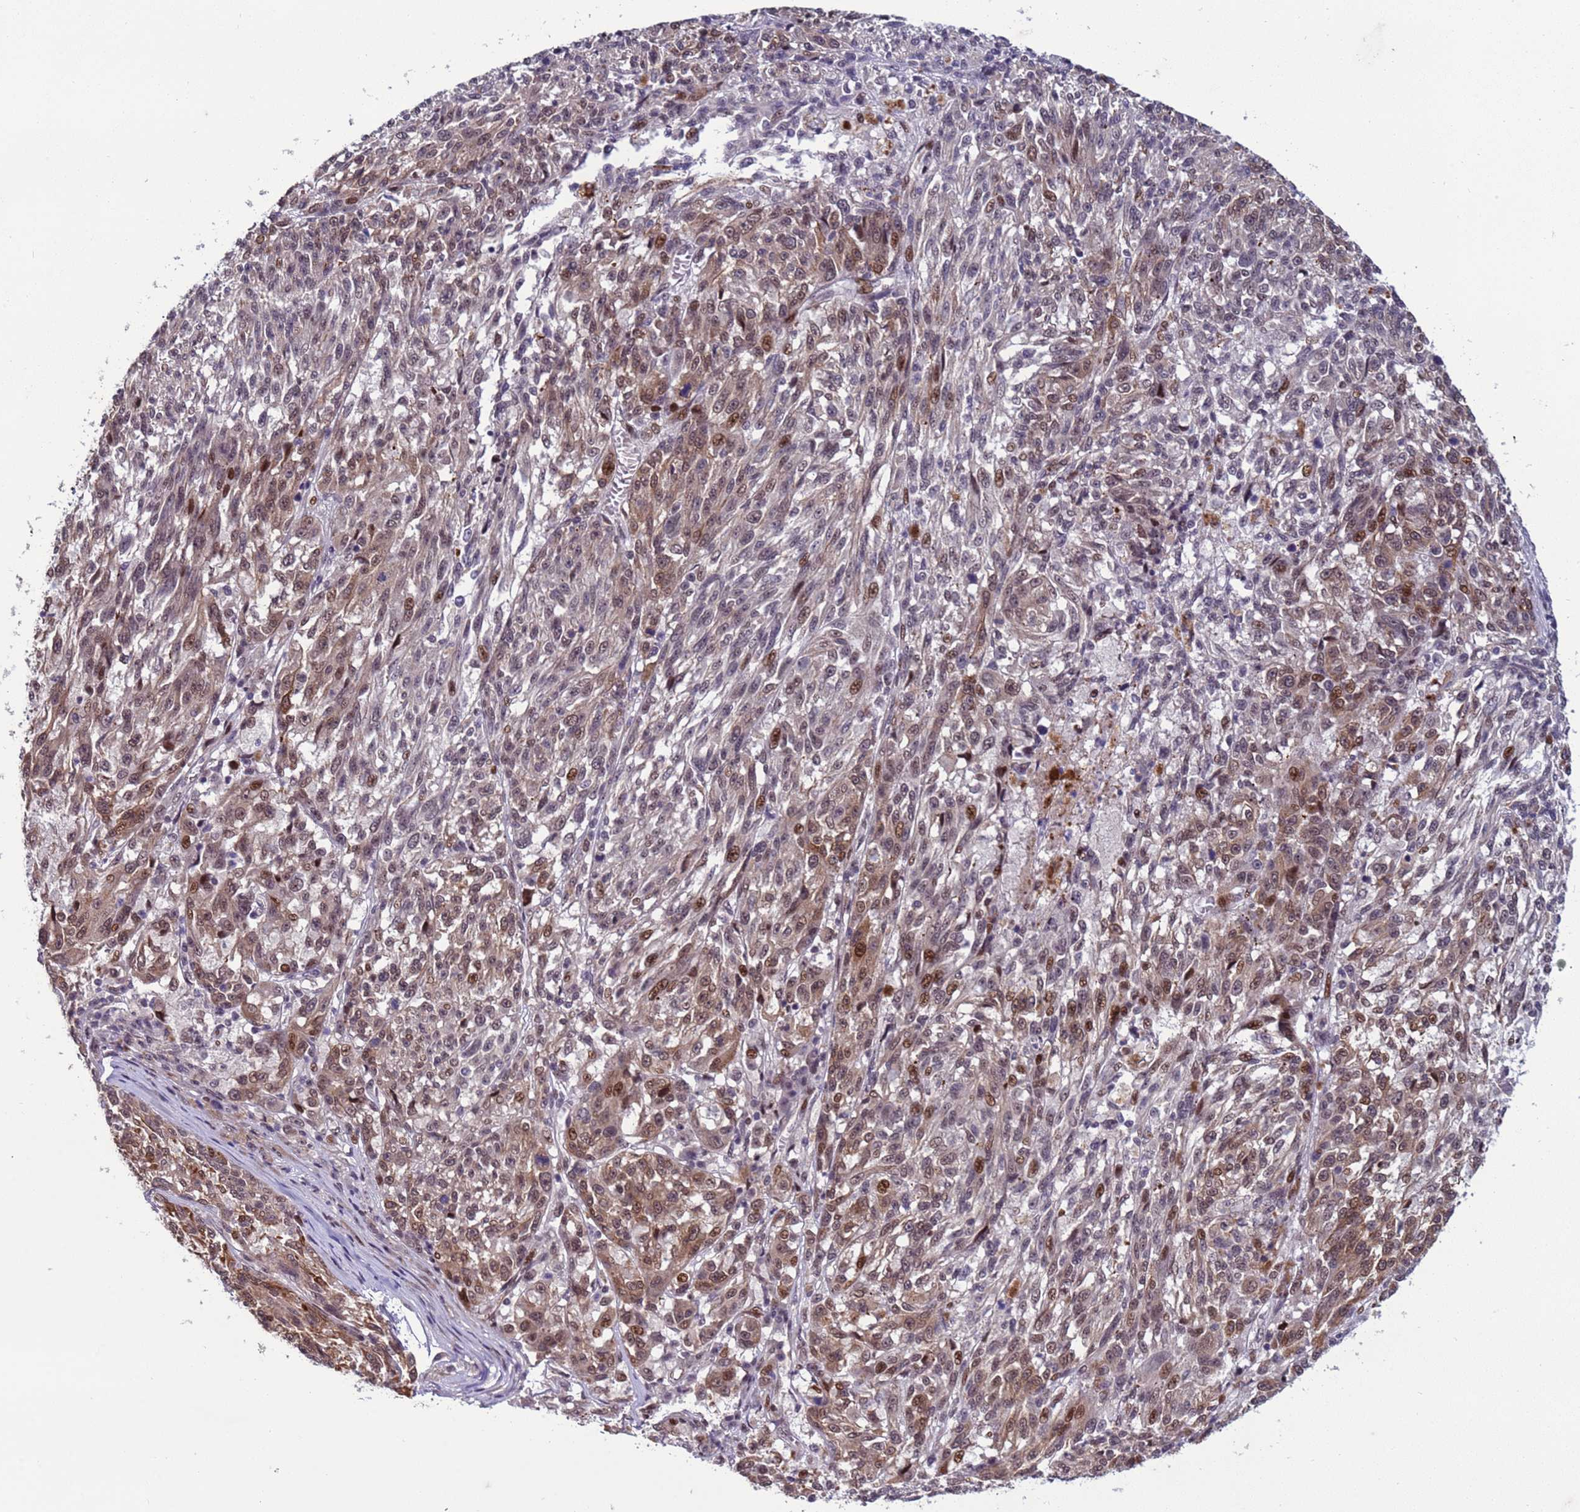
{"staining": {"intensity": "moderate", "quantity": "25%-75%", "location": "cytoplasmic/membranous,nuclear"}, "tissue": "melanoma", "cell_type": "Tumor cells", "image_type": "cancer", "snomed": [{"axis": "morphology", "description": "Malignant melanoma, NOS"}, {"axis": "topography", "description": "Skin"}], "caption": "Melanoma stained with DAB (3,3'-diaminobenzidine) IHC exhibits medium levels of moderate cytoplasmic/membranous and nuclear expression in approximately 25%-75% of tumor cells. (IHC, brightfield microscopy, high magnification).", "gene": "SHC3", "patient": {"sex": "male", "age": 53}}